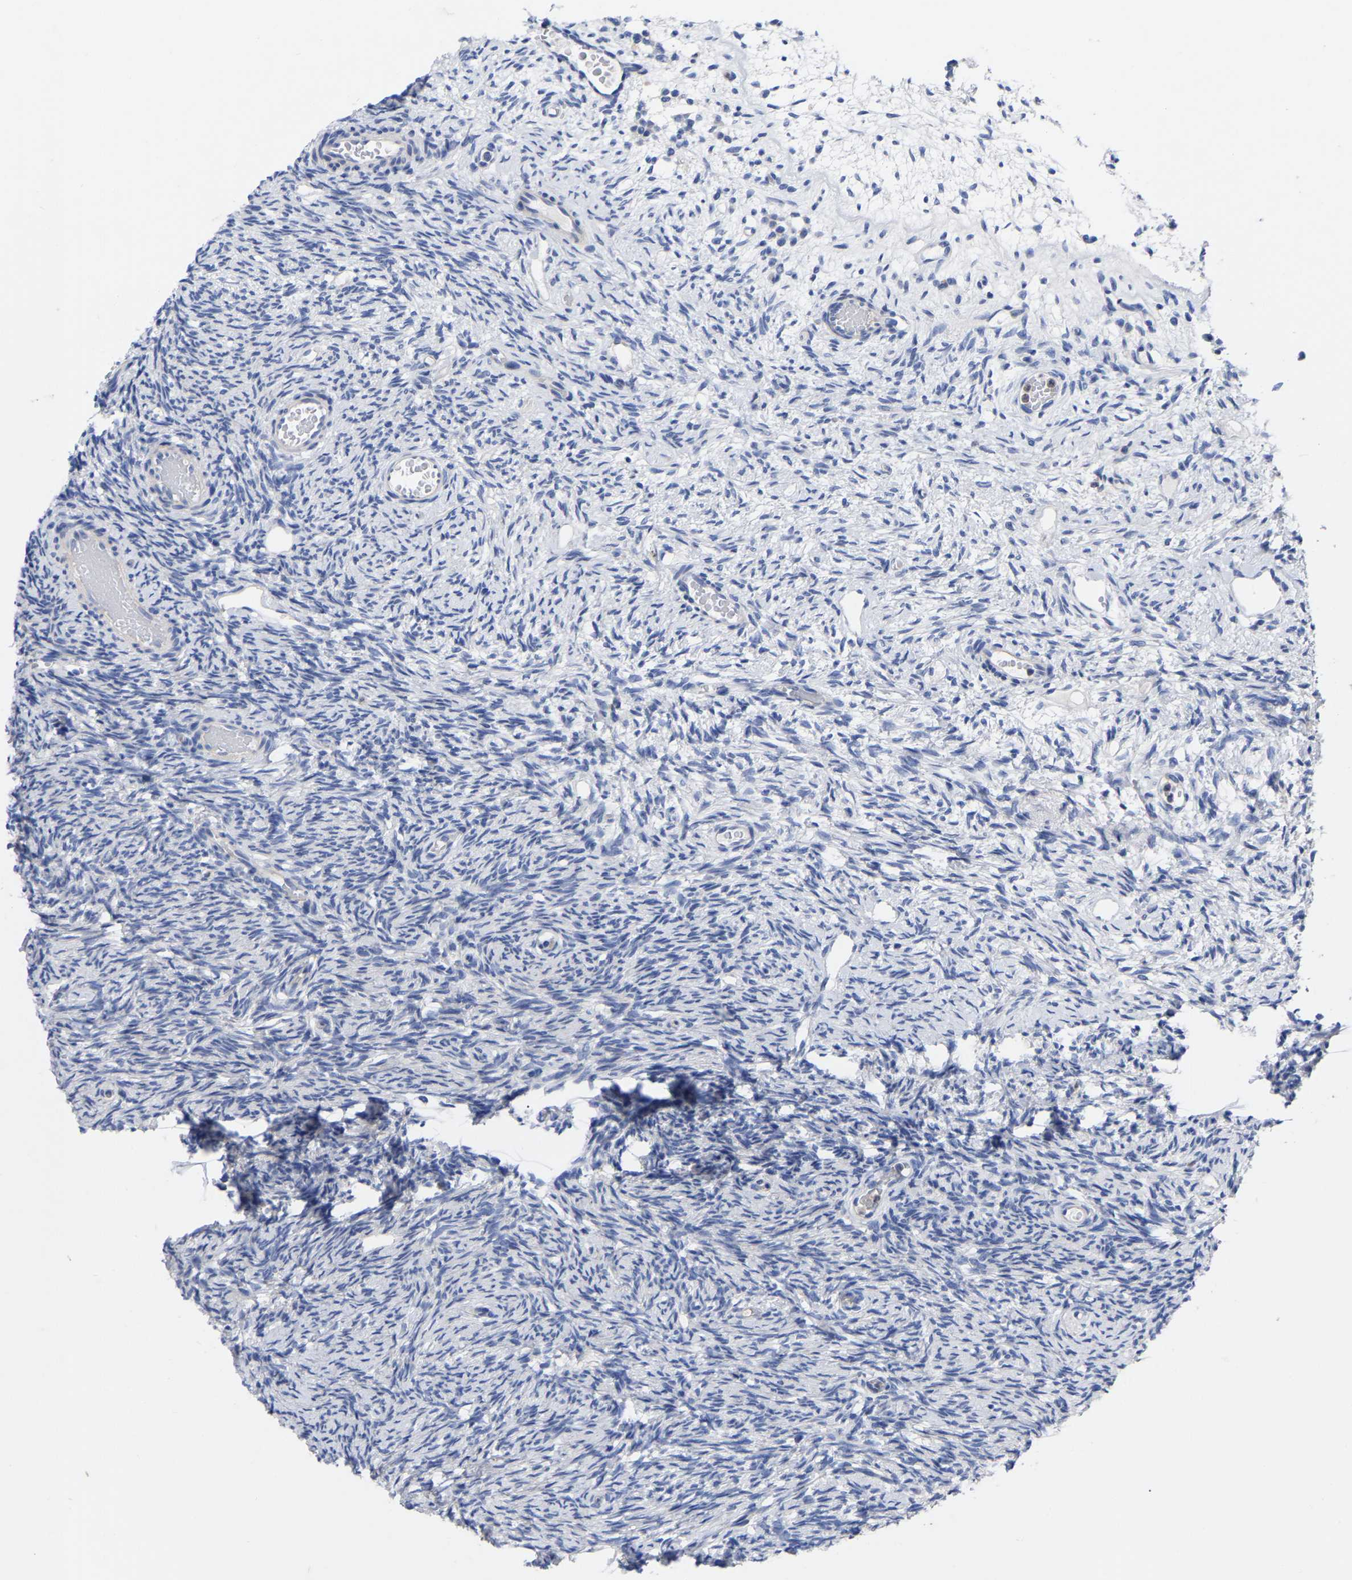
{"staining": {"intensity": "negative", "quantity": "none", "location": "none"}, "tissue": "ovary", "cell_type": "Follicle cells", "image_type": "normal", "snomed": [{"axis": "morphology", "description": "Normal tissue, NOS"}, {"axis": "topography", "description": "Ovary"}], "caption": "Ovary stained for a protein using IHC exhibits no staining follicle cells.", "gene": "PTPN7", "patient": {"sex": "female", "age": 33}}